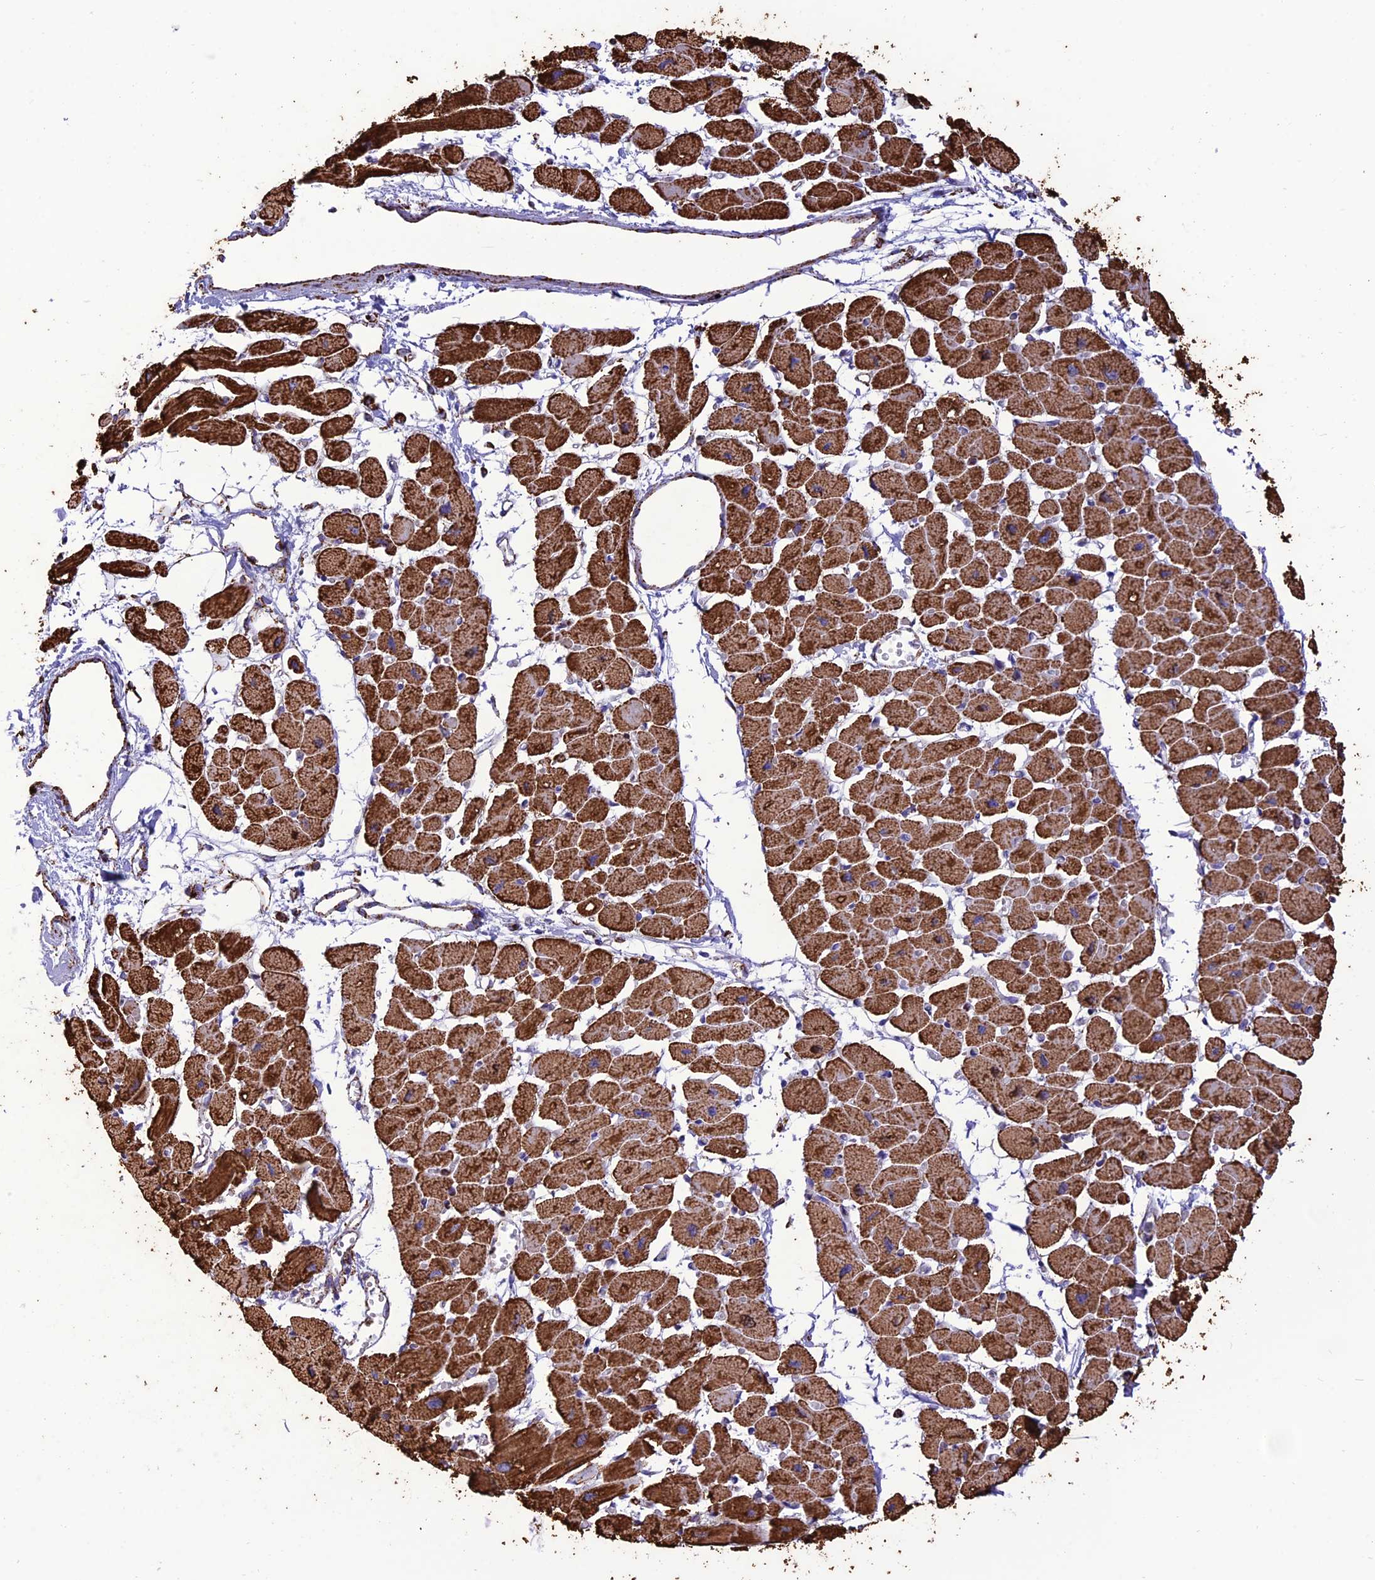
{"staining": {"intensity": "strong", "quantity": ">75%", "location": "cytoplasmic/membranous"}, "tissue": "heart muscle", "cell_type": "Cardiomyocytes", "image_type": "normal", "snomed": [{"axis": "morphology", "description": "Normal tissue, NOS"}, {"axis": "topography", "description": "Heart"}], "caption": "Strong cytoplasmic/membranous protein positivity is seen in about >75% of cardiomyocytes in heart muscle. Nuclei are stained in blue.", "gene": "NDUFAF1", "patient": {"sex": "female", "age": 54}}